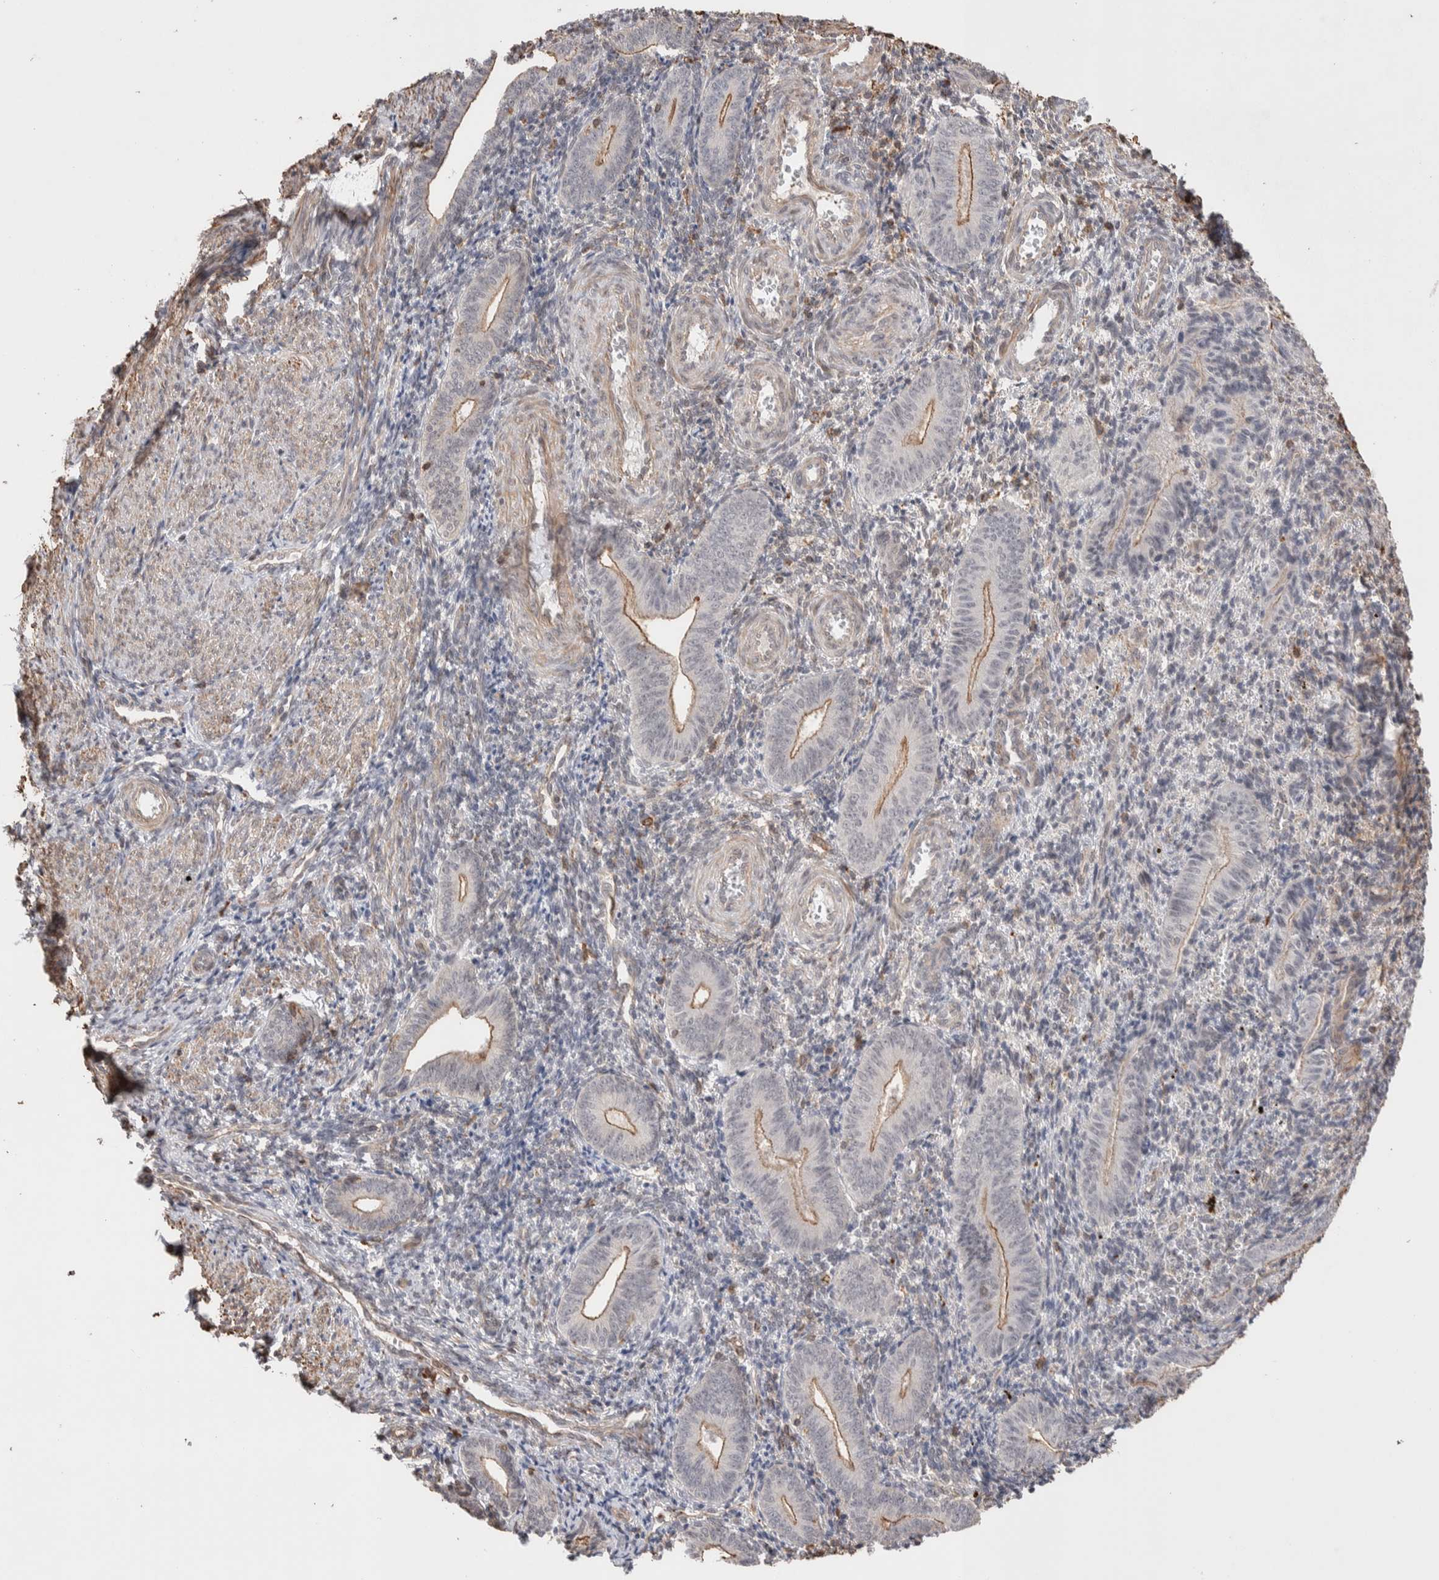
{"staining": {"intensity": "negative", "quantity": "none", "location": "none"}, "tissue": "endometrium", "cell_type": "Cells in endometrial stroma", "image_type": "normal", "snomed": [{"axis": "morphology", "description": "Normal tissue, NOS"}, {"axis": "topography", "description": "Uterus"}, {"axis": "topography", "description": "Endometrium"}], "caption": "This is an immunohistochemistry histopathology image of normal endometrium. There is no staining in cells in endometrial stroma.", "gene": "ZNF704", "patient": {"sex": "female", "age": 33}}